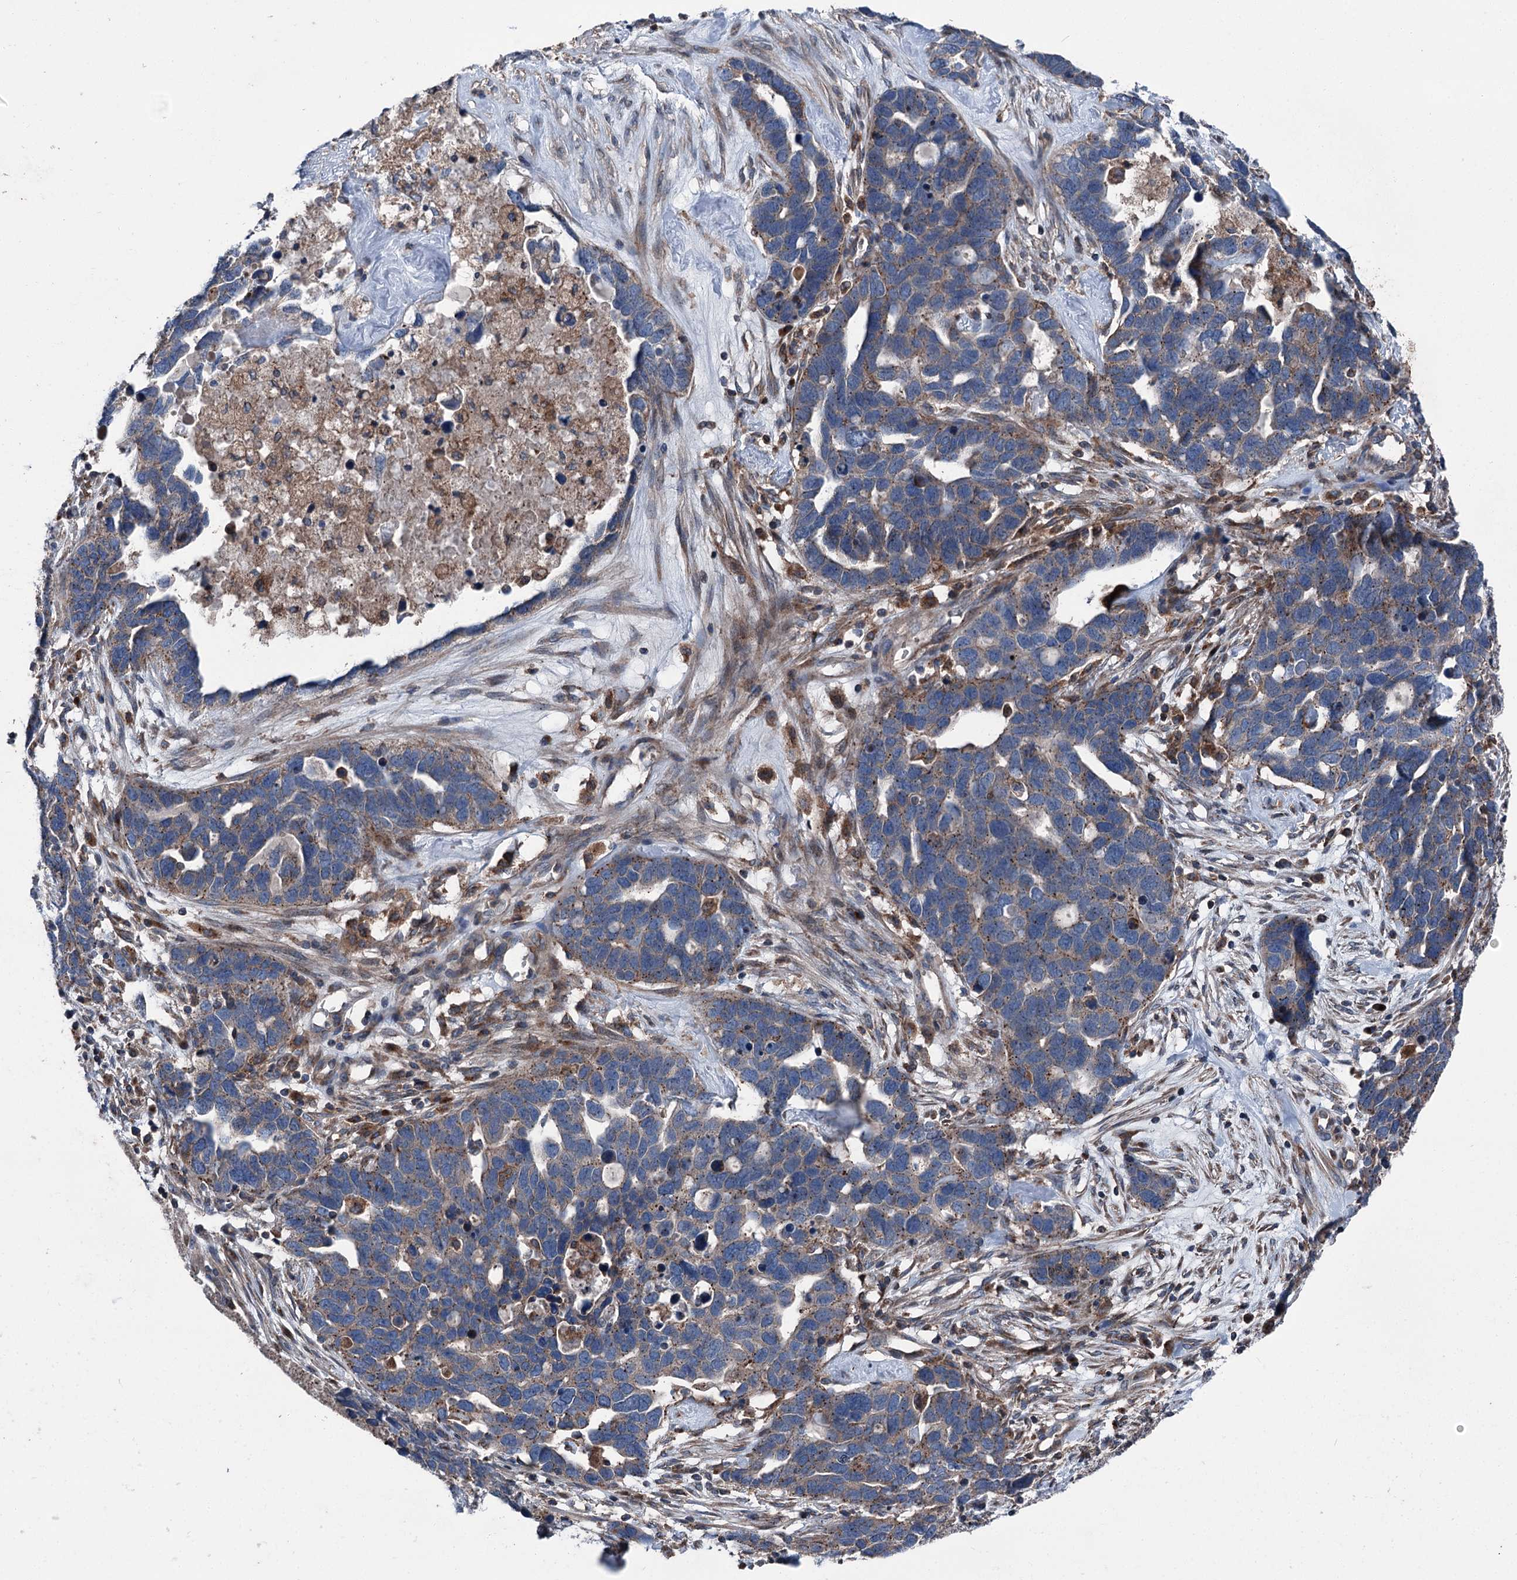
{"staining": {"intensity": "moderate", "quantity": ">75%", "location": "cytoplasmic/membranous"}, "tissue": "ovarian cancer", "cell_type": "Tumor cells", "image_type": "cancer", "snomed": [{"axis": "morphology", "description": "Cystadenocarcinoma, serous, NOS"}, {"axis": "topography", "description": "Ovary"}], "caption": "This micrograph displays immunohistochemistry (IHC) staining of human ovarian serous cystadenocarcinoma, with medium moderate cytoplasmic/membranous positivity in approximately >75% of tumor cells.", "gene": "RUFY1", "patient": {"sex": "female", "age": 54}}